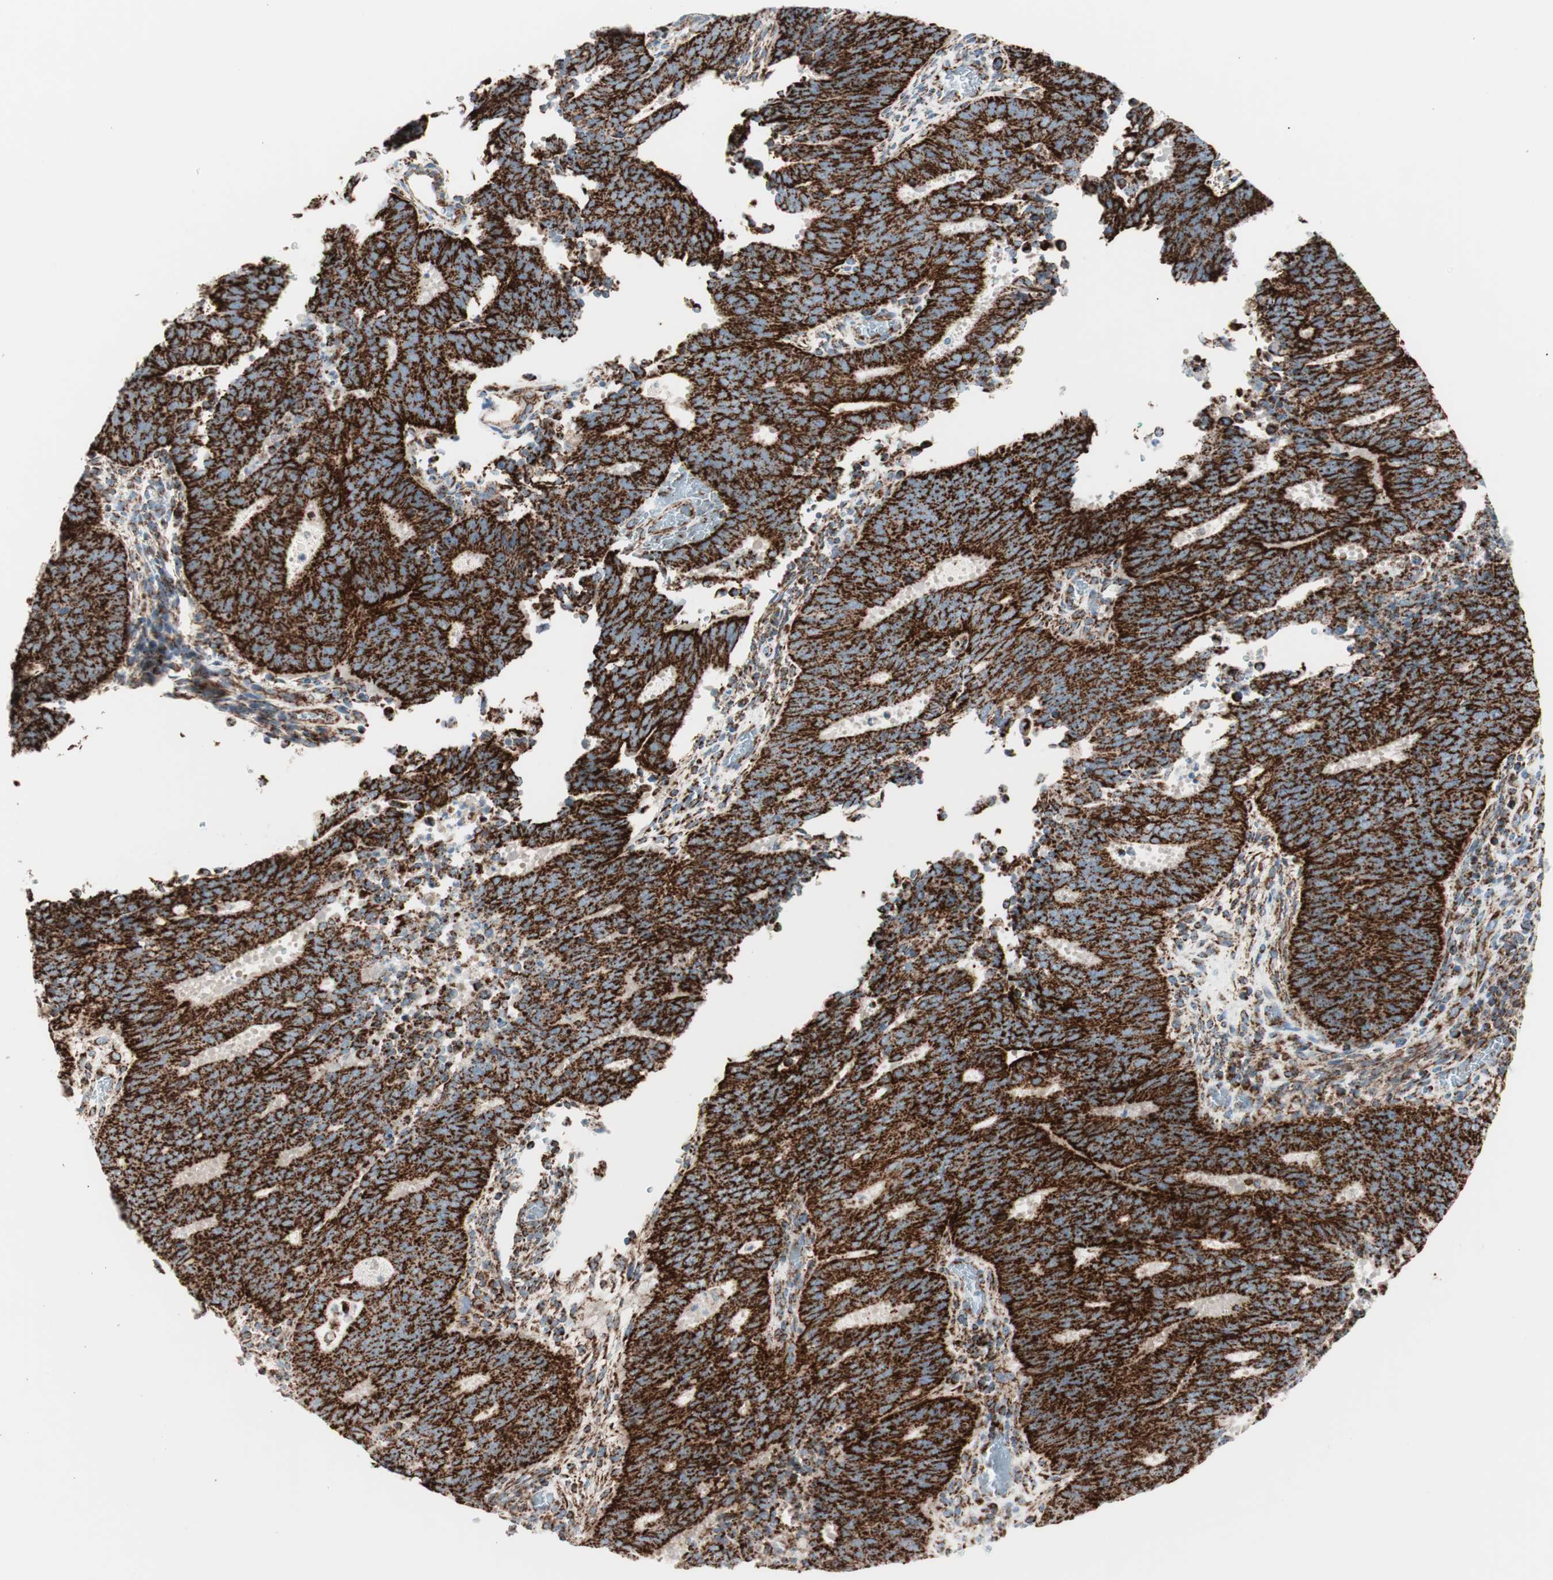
{"staining": {"intensity": "strong", "quantity": ">75%", "location": "cytoplasmic/membranous"}, "tissue": "cervical cancer", "cell_type": "Tumor cells", "image_type": "cancer", "snomed": [{"axis": "morphology", "description": "Adenocarcinoma, NOS"}, {"axis": "topography", "description": "Cervix"}], "caption": "A micrograph of cervical adenocarcinoma stained for a protein reveals strong cytoplasmic/membranous brown staining in tumor cells.", "gene": "TOMM20", "patient": {"sex": "female", "age": 44}}